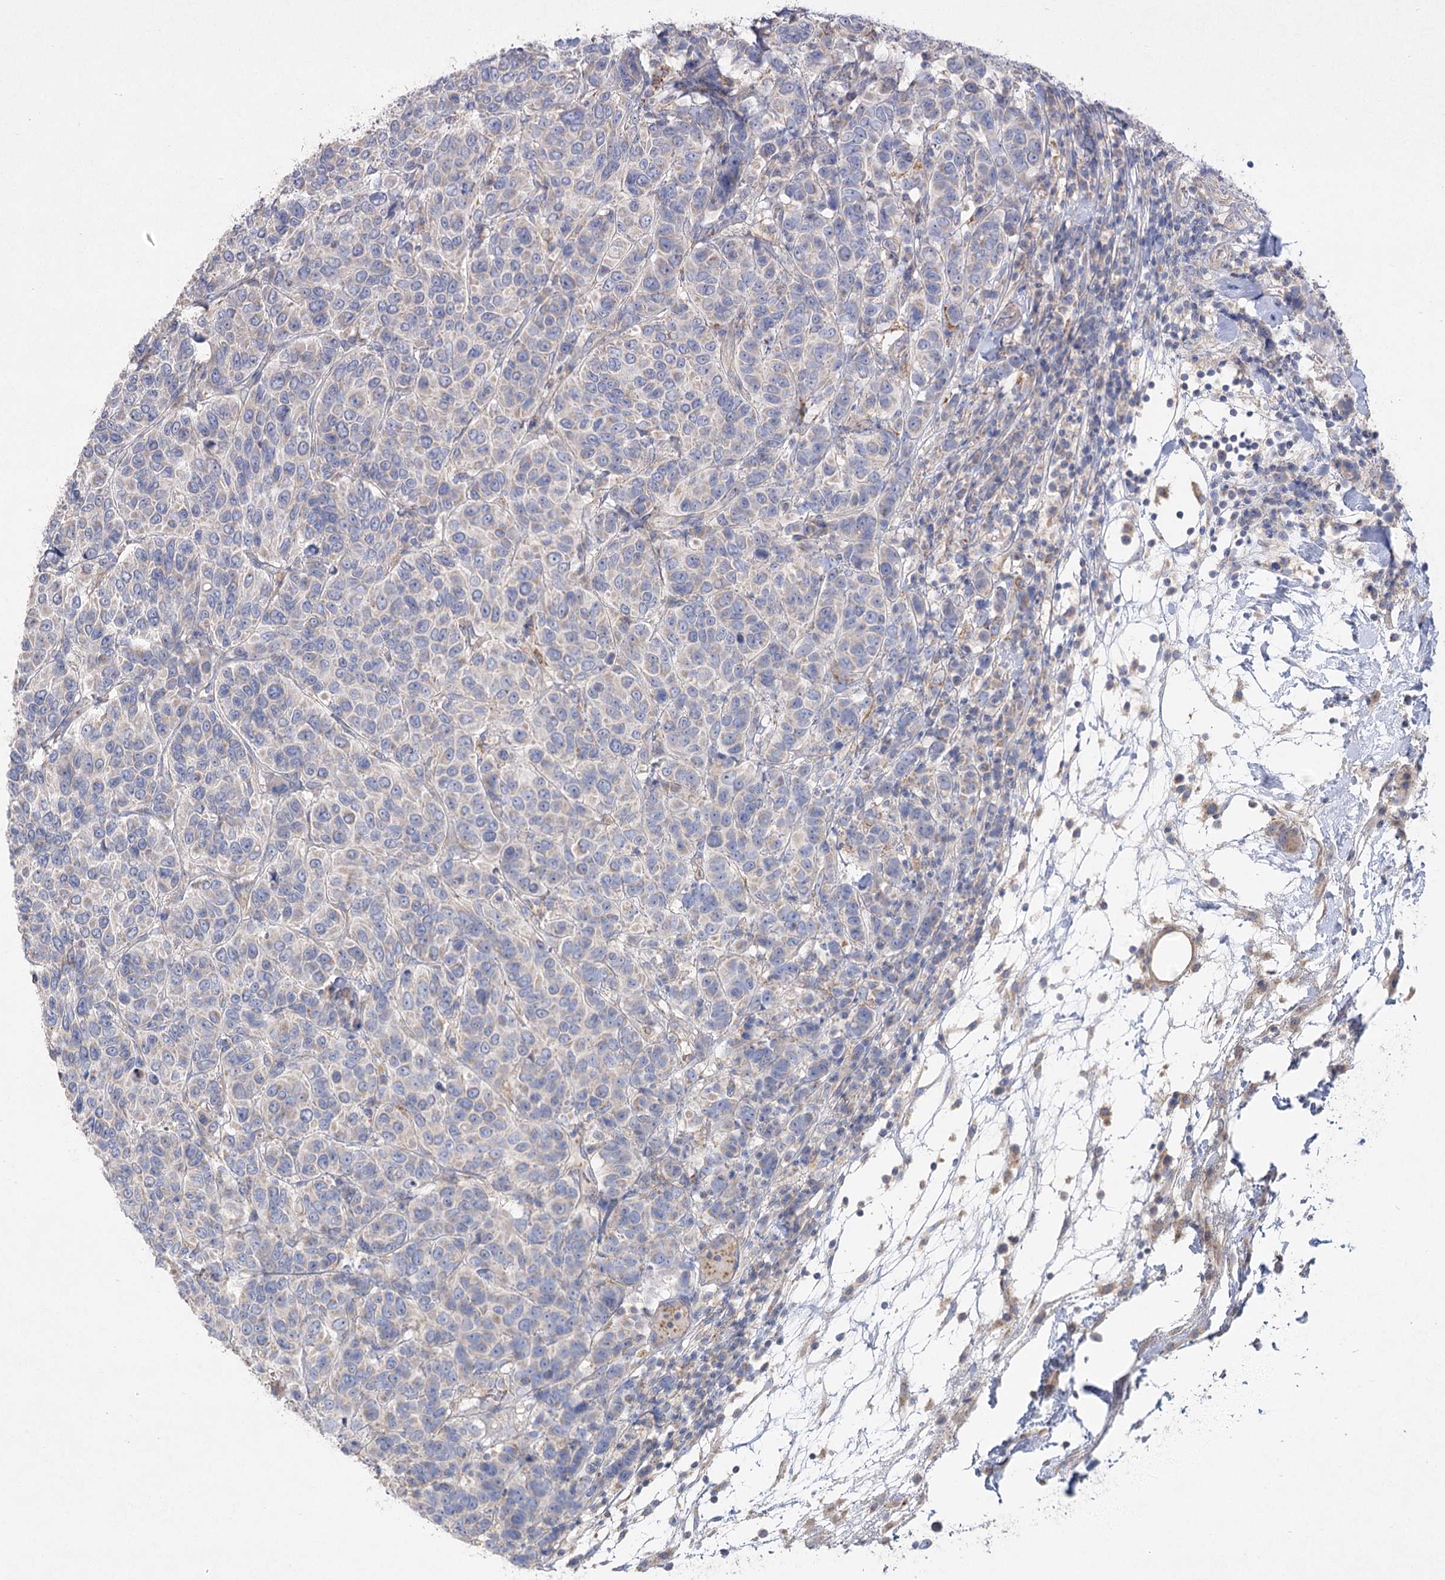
{"staining": {"intensity": "negative", "quantity": "none", "location": "none"}, "tissue": "breast cancer", "cell_type": "Tumor cells", "image_type": "cancer", "snomed": [{"axis": "morphology", "description": "Duct carcinoma"}, {"axis": "topography", "description": "Breast"}], "caption": "Tumor cells are negative for brown protein staining in intraductal carcinoma (breast). Brightfield microscopy of IHC stained with DAB (brown) and hematoxylin (blue), captured at high magnification.", "gene": "TMEM187", "patient": {"sex": "female", "age": 55}}